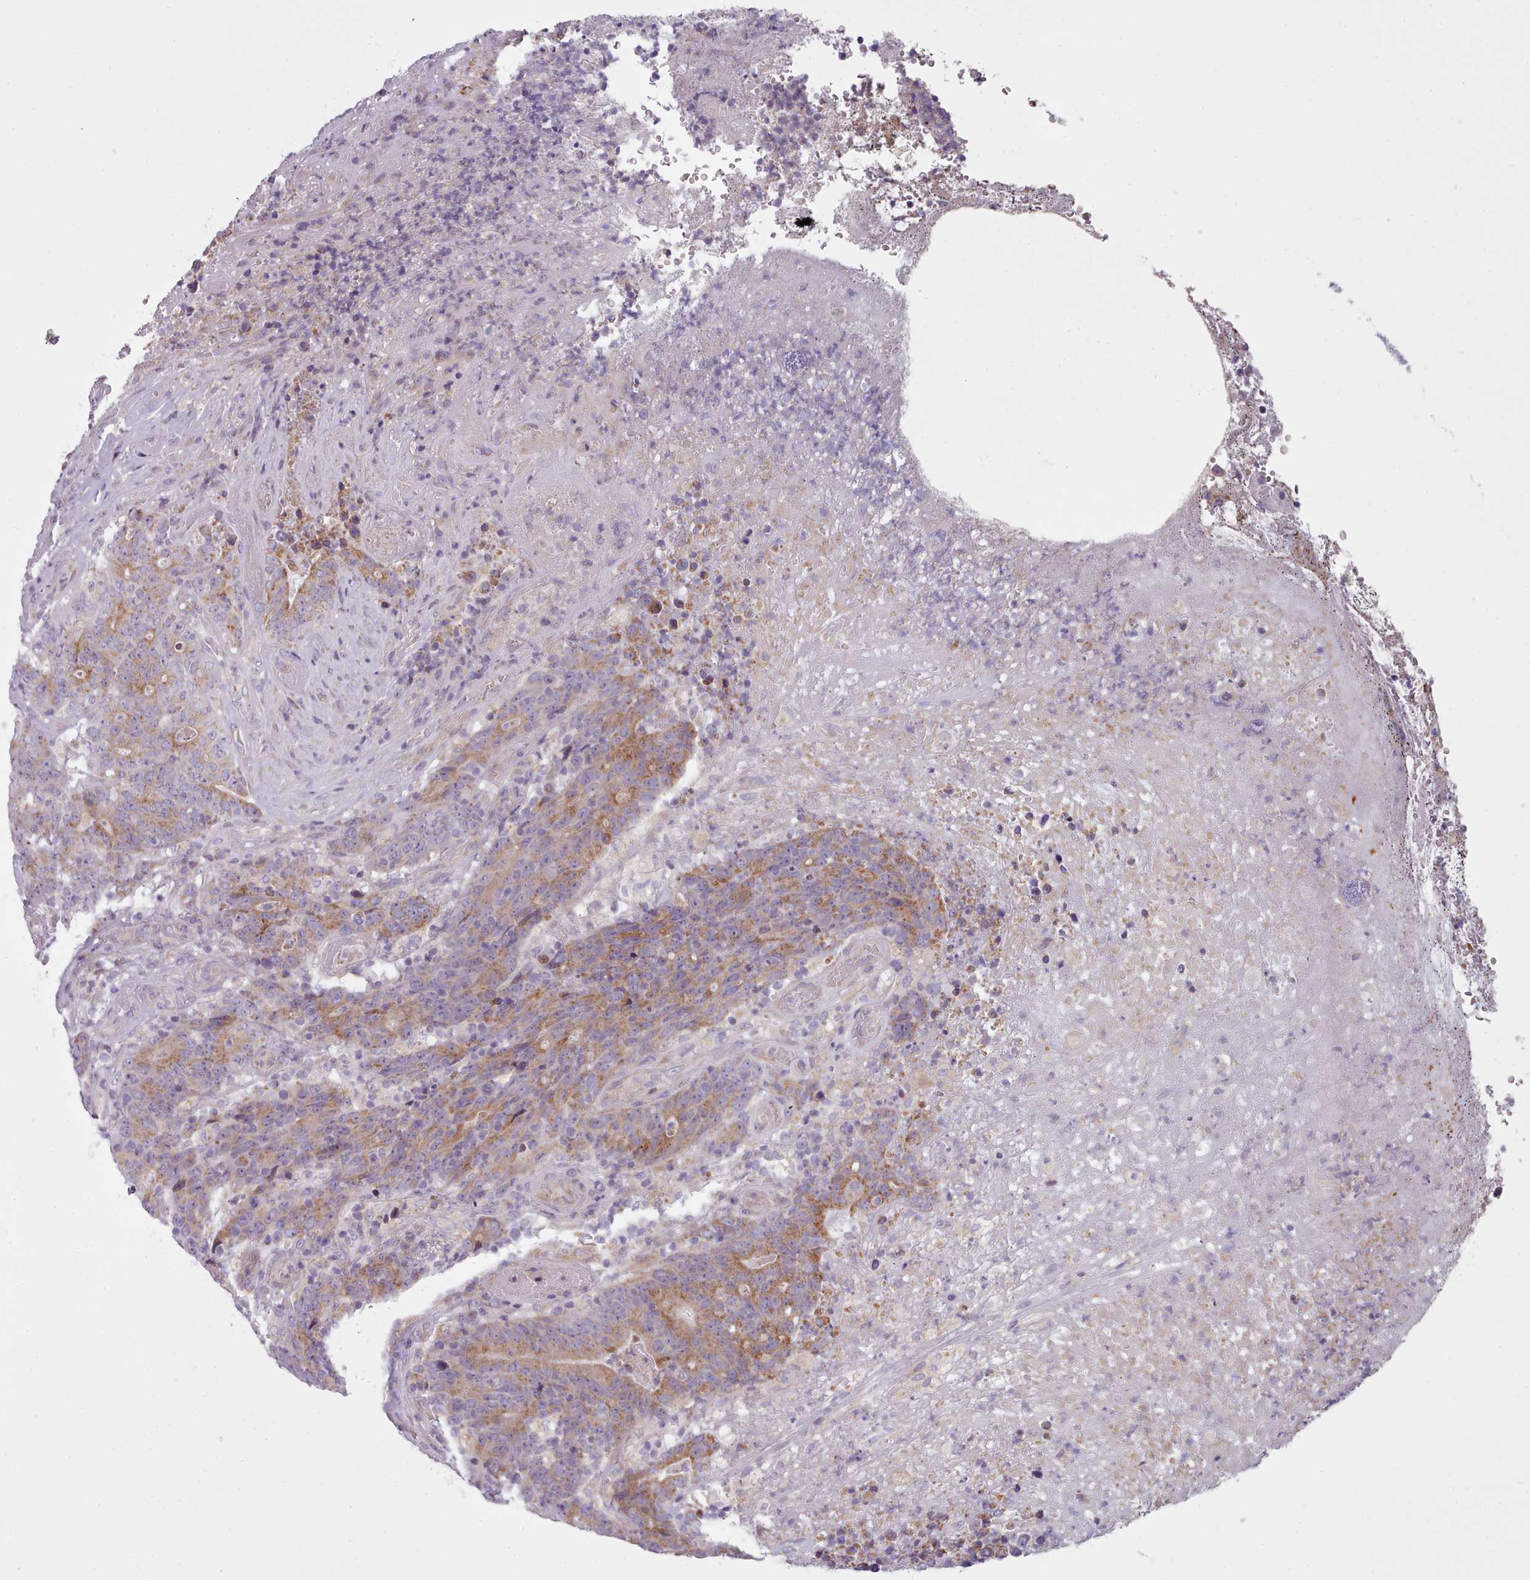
{"staining": {"intensity": "moderate", "quantity": "25%-75%", "location": "cytoplasmic/membranous"}, "tissue": "colorectal cancer", "cell_type": "Tumor cells", "image_type": "cancer", "snomed": [{"axis": "morphology", "description": "Adenocarcinoma, NOS"}, {"axis": "topography", "description": "Colon"}], "caption": "Human adenocarcinoma (colorectal) stained for a protein (brown) displays moderate cytoplasmic/membranous positive expression in approximately 25%-75% of tumor cells.", "gene": "SLC52A3", "patient": {"sex": "female", "age": 75}}